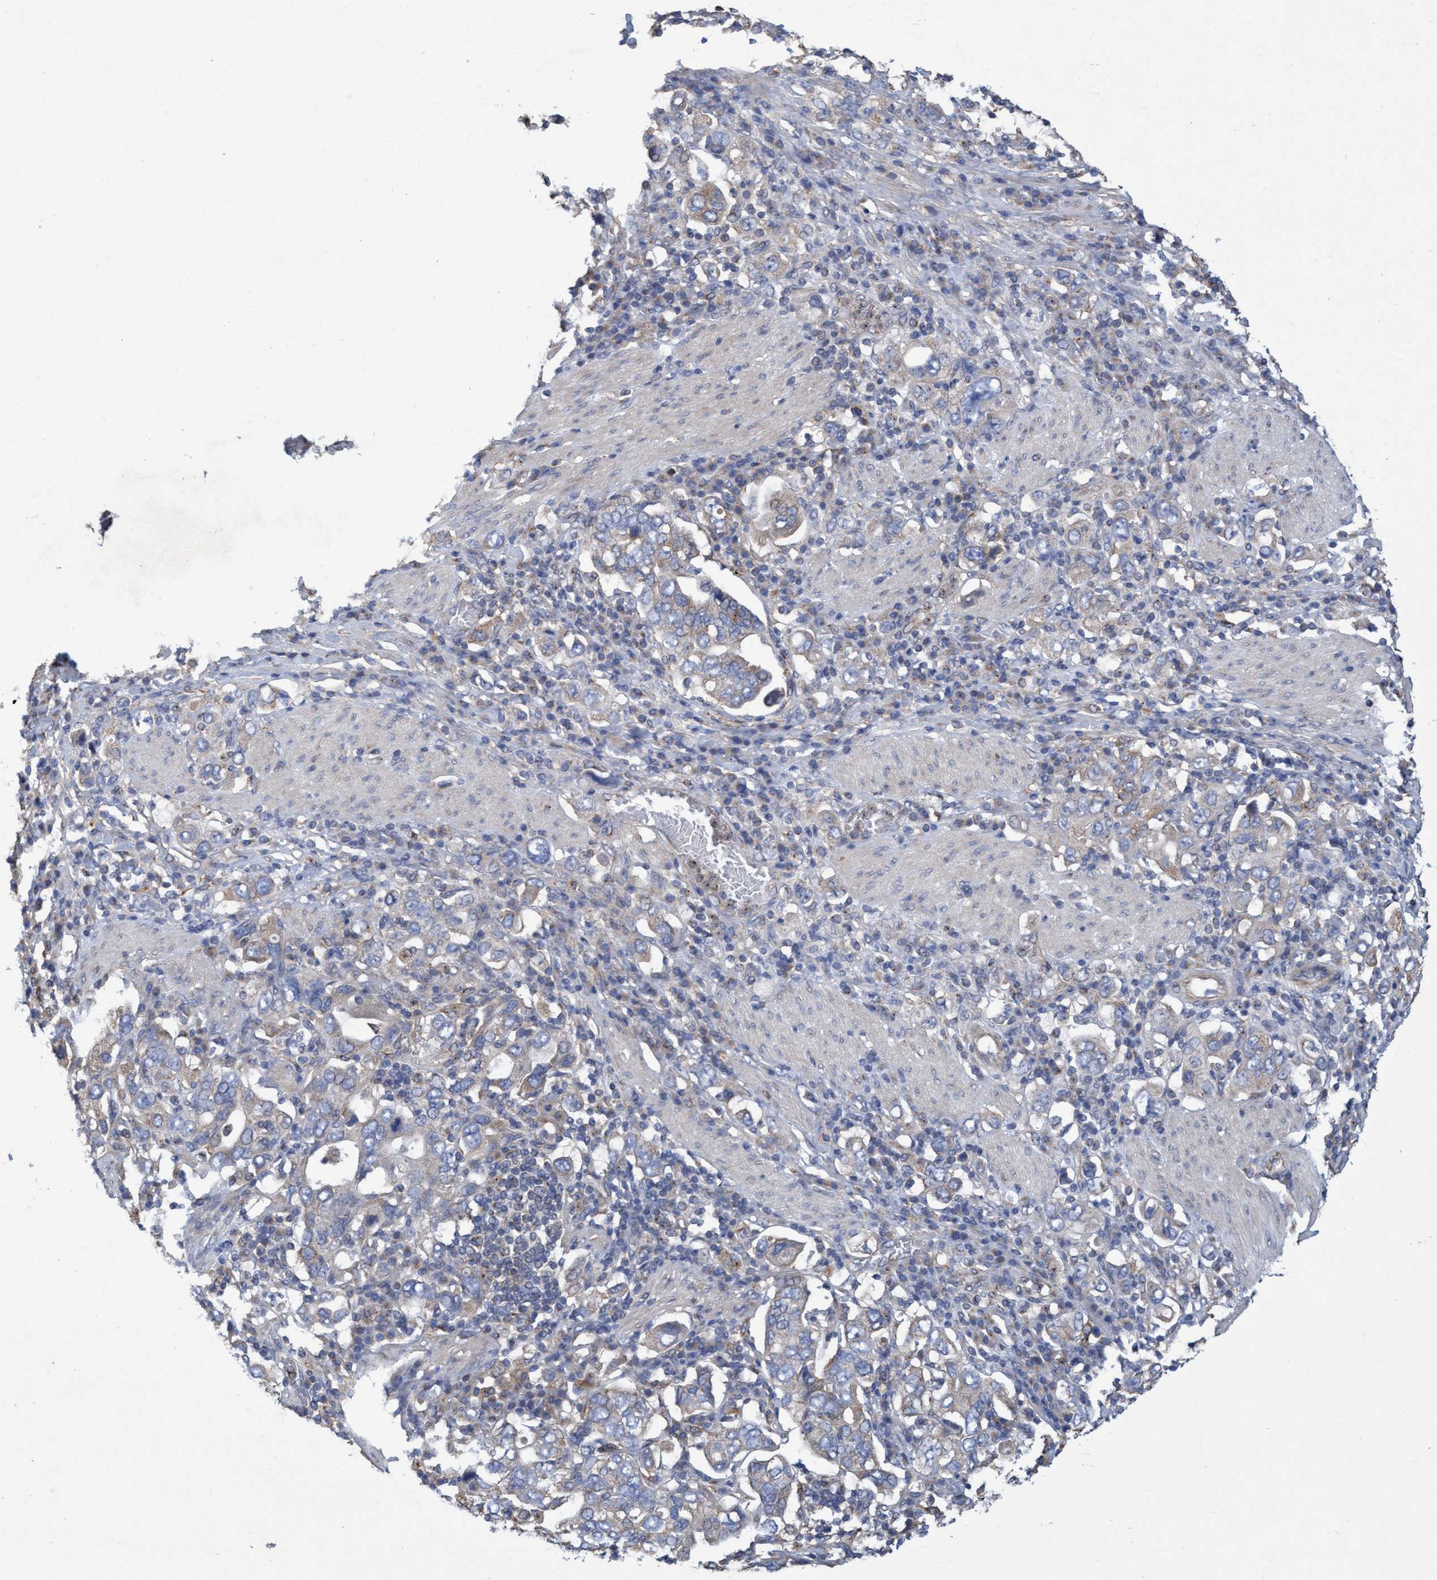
{"staining": {"intensity": "weak", "quantity": "25%-75%", "location": "cytoplasmic/membranous"}, "tissue": "stomach cancer", "cell_type": "Tumor cells", "image_type": "cancer", "snomed": [{"axis": "morphology", "description": "Adenocarcinoma, NOS"}, {"axis": "topography", "description": "Stomach, upper"}], "caption": "Immunohistochemistry staining of stomach cancer (adenocarcinoma), which reveals low levels of weak cytoplasmic/membranous positivity in approximately 25%-75% of tumor cells indicating weak cytoplasmic/membranous protein positivity. The staining was performed using DAB (3,3'-diaminobenzidine) (brown) for protein detection and nuclei were counterstained in hematoxylin (blue).", "gene": "BICD2", "patient": {"sex": "male", "age": 62}}